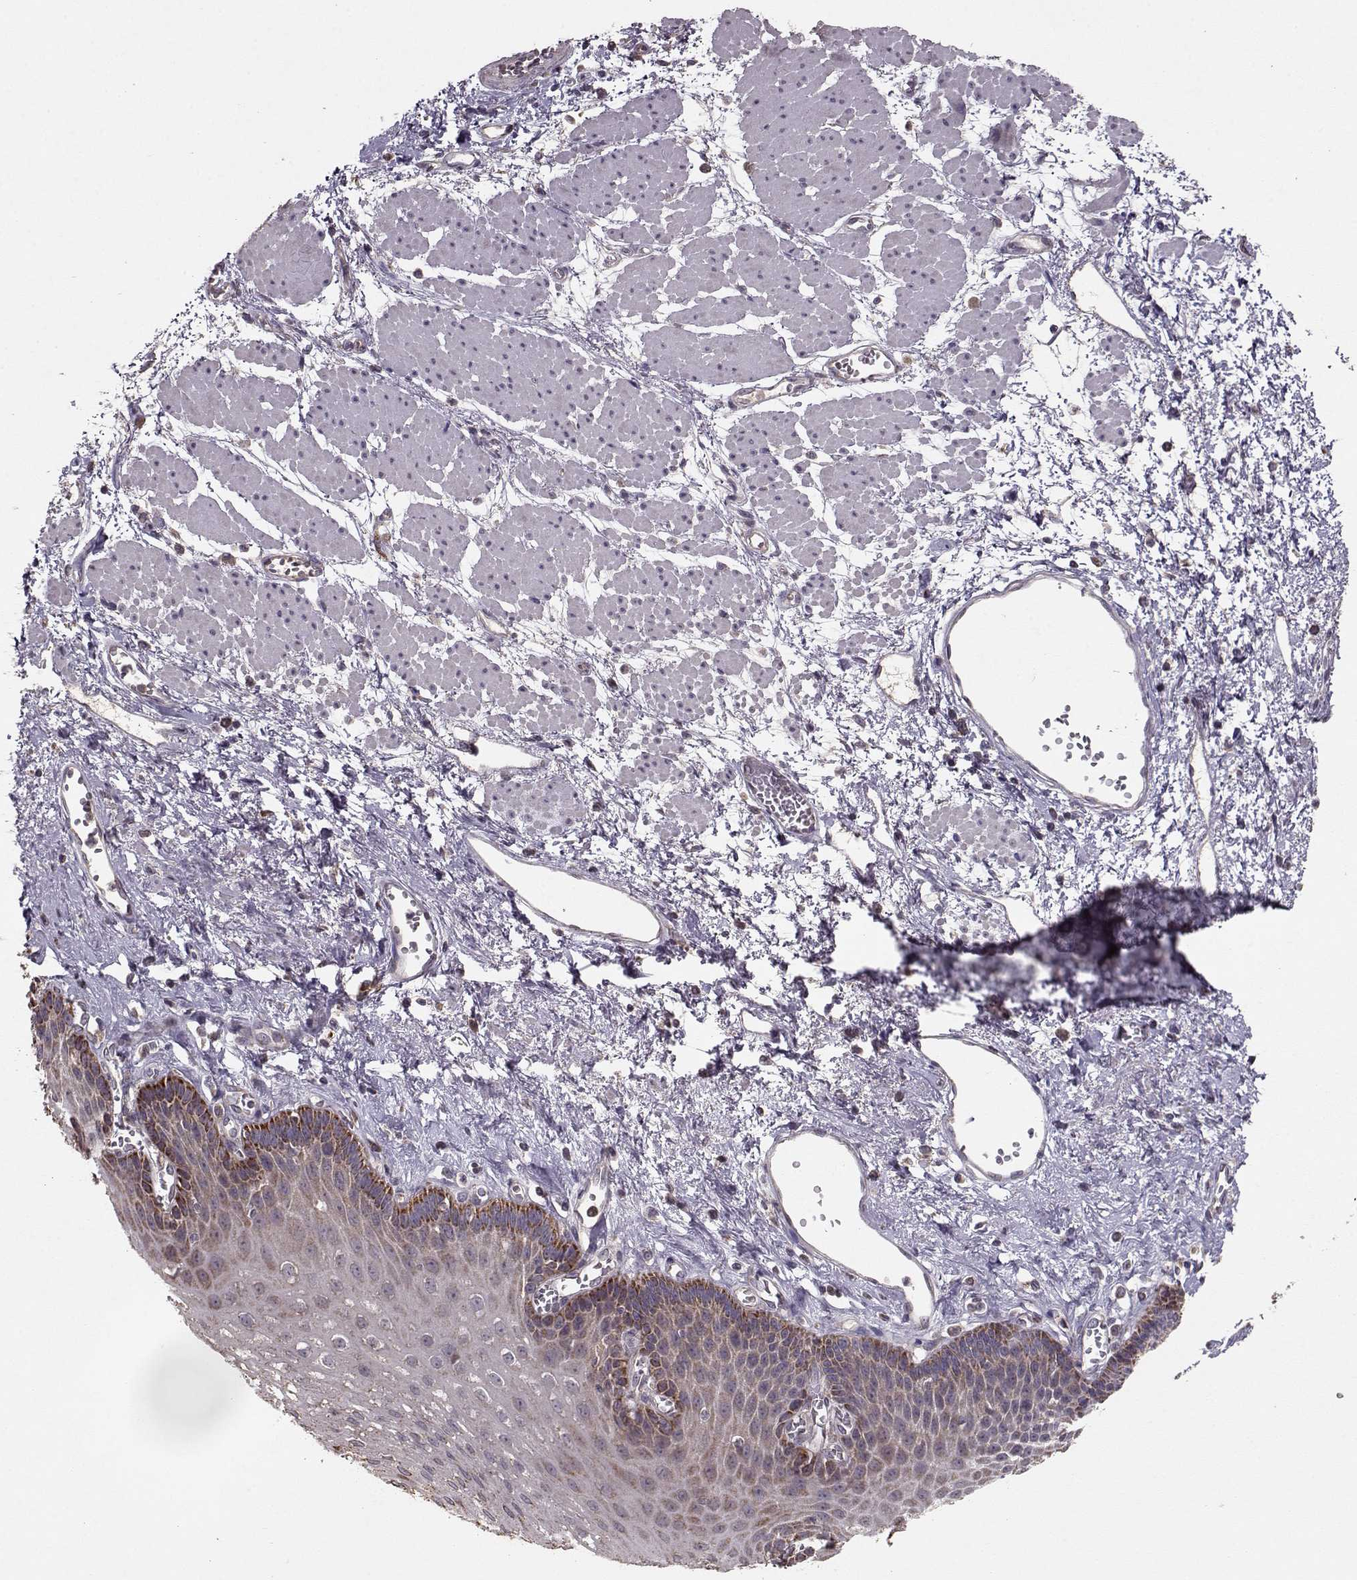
{"staining": {"intensity": "strong", "quantity": ">75%", "location": "cytoplasmic/membranous"}, "tissue": "esophagus", "cell_type": "Squamous epithelial cells", "image_type": "normal", "snomed": [{"axis": "morphology", "description": "Normal tissue, NOS"}, {"axis": "topography", "description": "Esophagus"}], "caption": "Immunohistochemistry (IHC) histopathology image of normal human esophagus stained for a protein (brown), which demonstrates high levels of strong cytoplasmic/membranous expression in about >75% of squamous epithelial cells.", "gene": "CMTM3", "patient": {"sex": "female", "age": 62}}